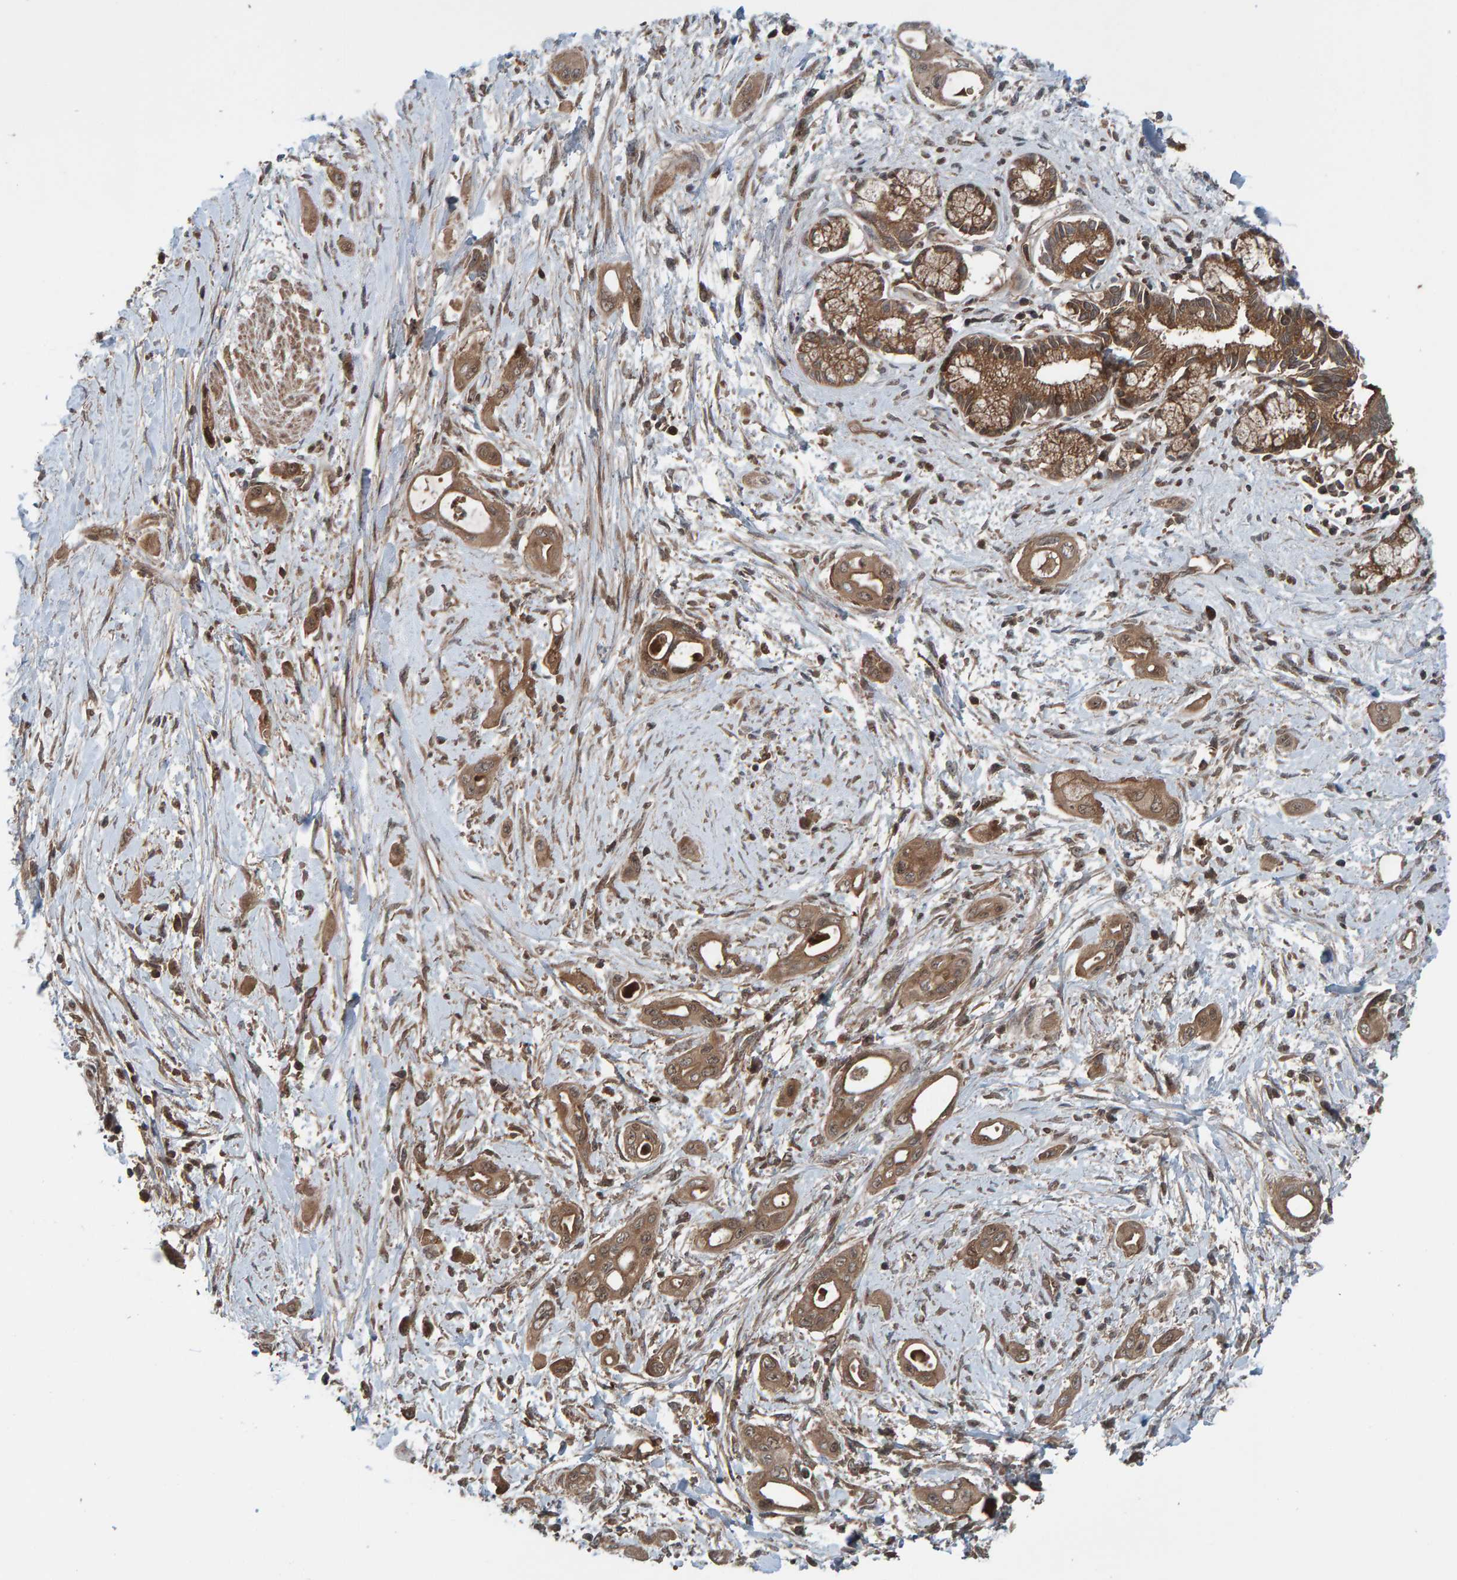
{"staining": {"intensity": "moderate", "quantity": ">75%", "location": "cytoplasmic/membranous"}, "tissue": "pancreatic cancer", "cell_type": "Tumor cells", "image_type": "cancer", "snomed": [{"axis": "morphology", "description": "Adenocarcinoma, NOS"}, {"axis": "topography", "description": "Pancreas"}], "caption": "The histopathology image displays immunohistochemical staining of pancreatic cancer (adenocarcinoma). There is moderate cytoplasmic/membranous expression is present in approximately >75% of tumor cells.", "gene": "CUEDC1", "patient": {"sex": "male", "age": 59}}